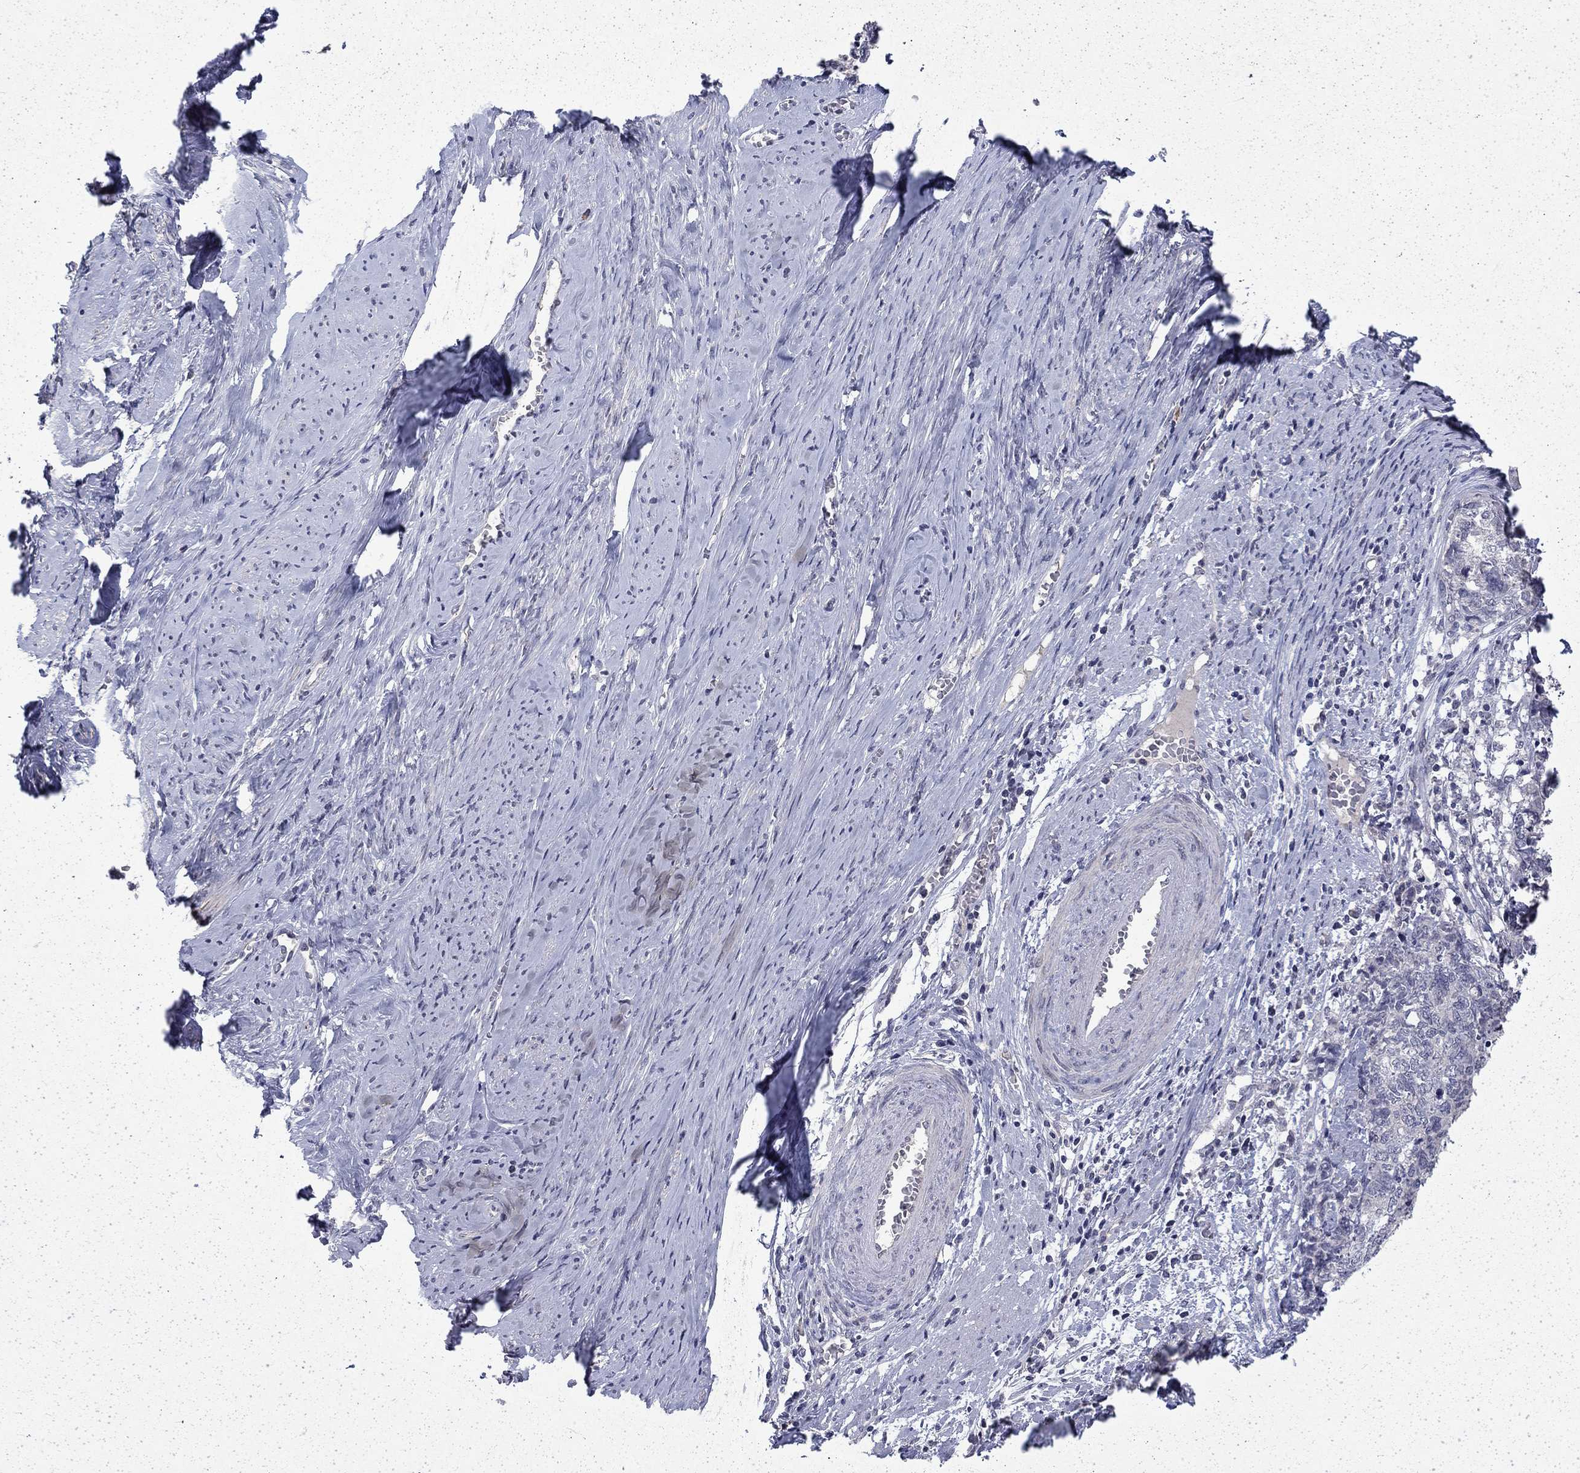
{"staining": {"intensity": "negative", "quantity": "none", "location": "none"}, "tissue": "cervical cancer", "cell_type": "Tumor cells", "image_type": "cancer", "snomed": [{"axis": "morphology", "description": "Squamous cell carcinoma, NOS"}, {"axis": "topography", "description": "Cervix"}], "caption": "An image of cervical cancer (squamous cell carcinoma) stained for a protein exhibits no brown staining in tumor cells.", "gene": "CHAT", "patient": {"sex": "female", "age": 63}}